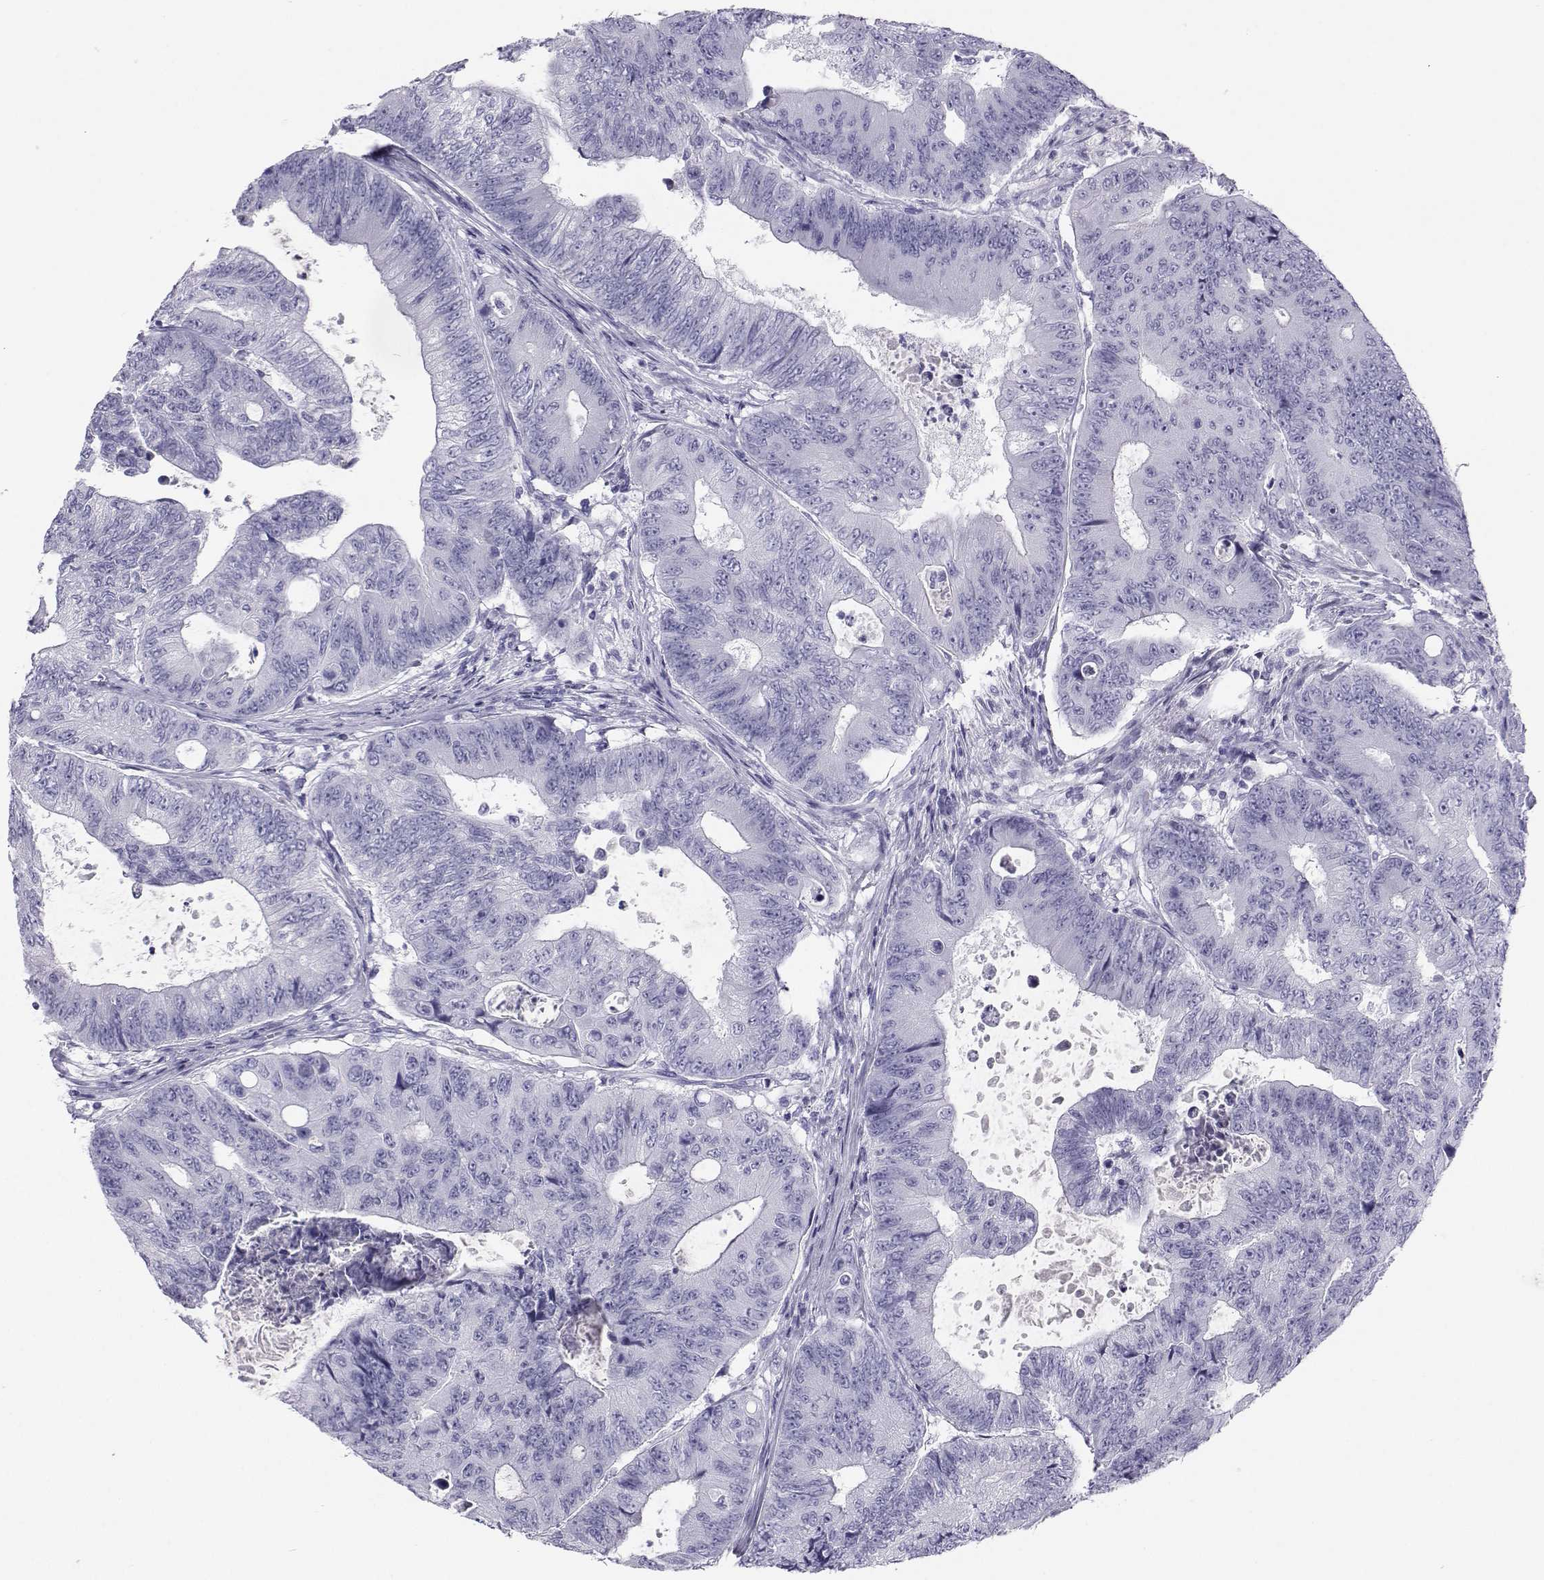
{"staining": {"intensity": "negative", "quantity": "none", "location": "none"}, "tissue": "colorectal cancer", "cell_type": "Tumor cells", "image_type": "cancer", "snomed": [{"axis": "morphology", "description": "Adenocarcinoma, NOS"}, {"axis": "topography", "description": "Colon"}], "caption": "DAB (3,3'-diaminobenzidine) immunohistochemical staining of colorectal cancer (adenocarcinoma) shows no significant staining in tumor cells.", "gene": "SST", "patient": {"sex": "female", "age": 48}}